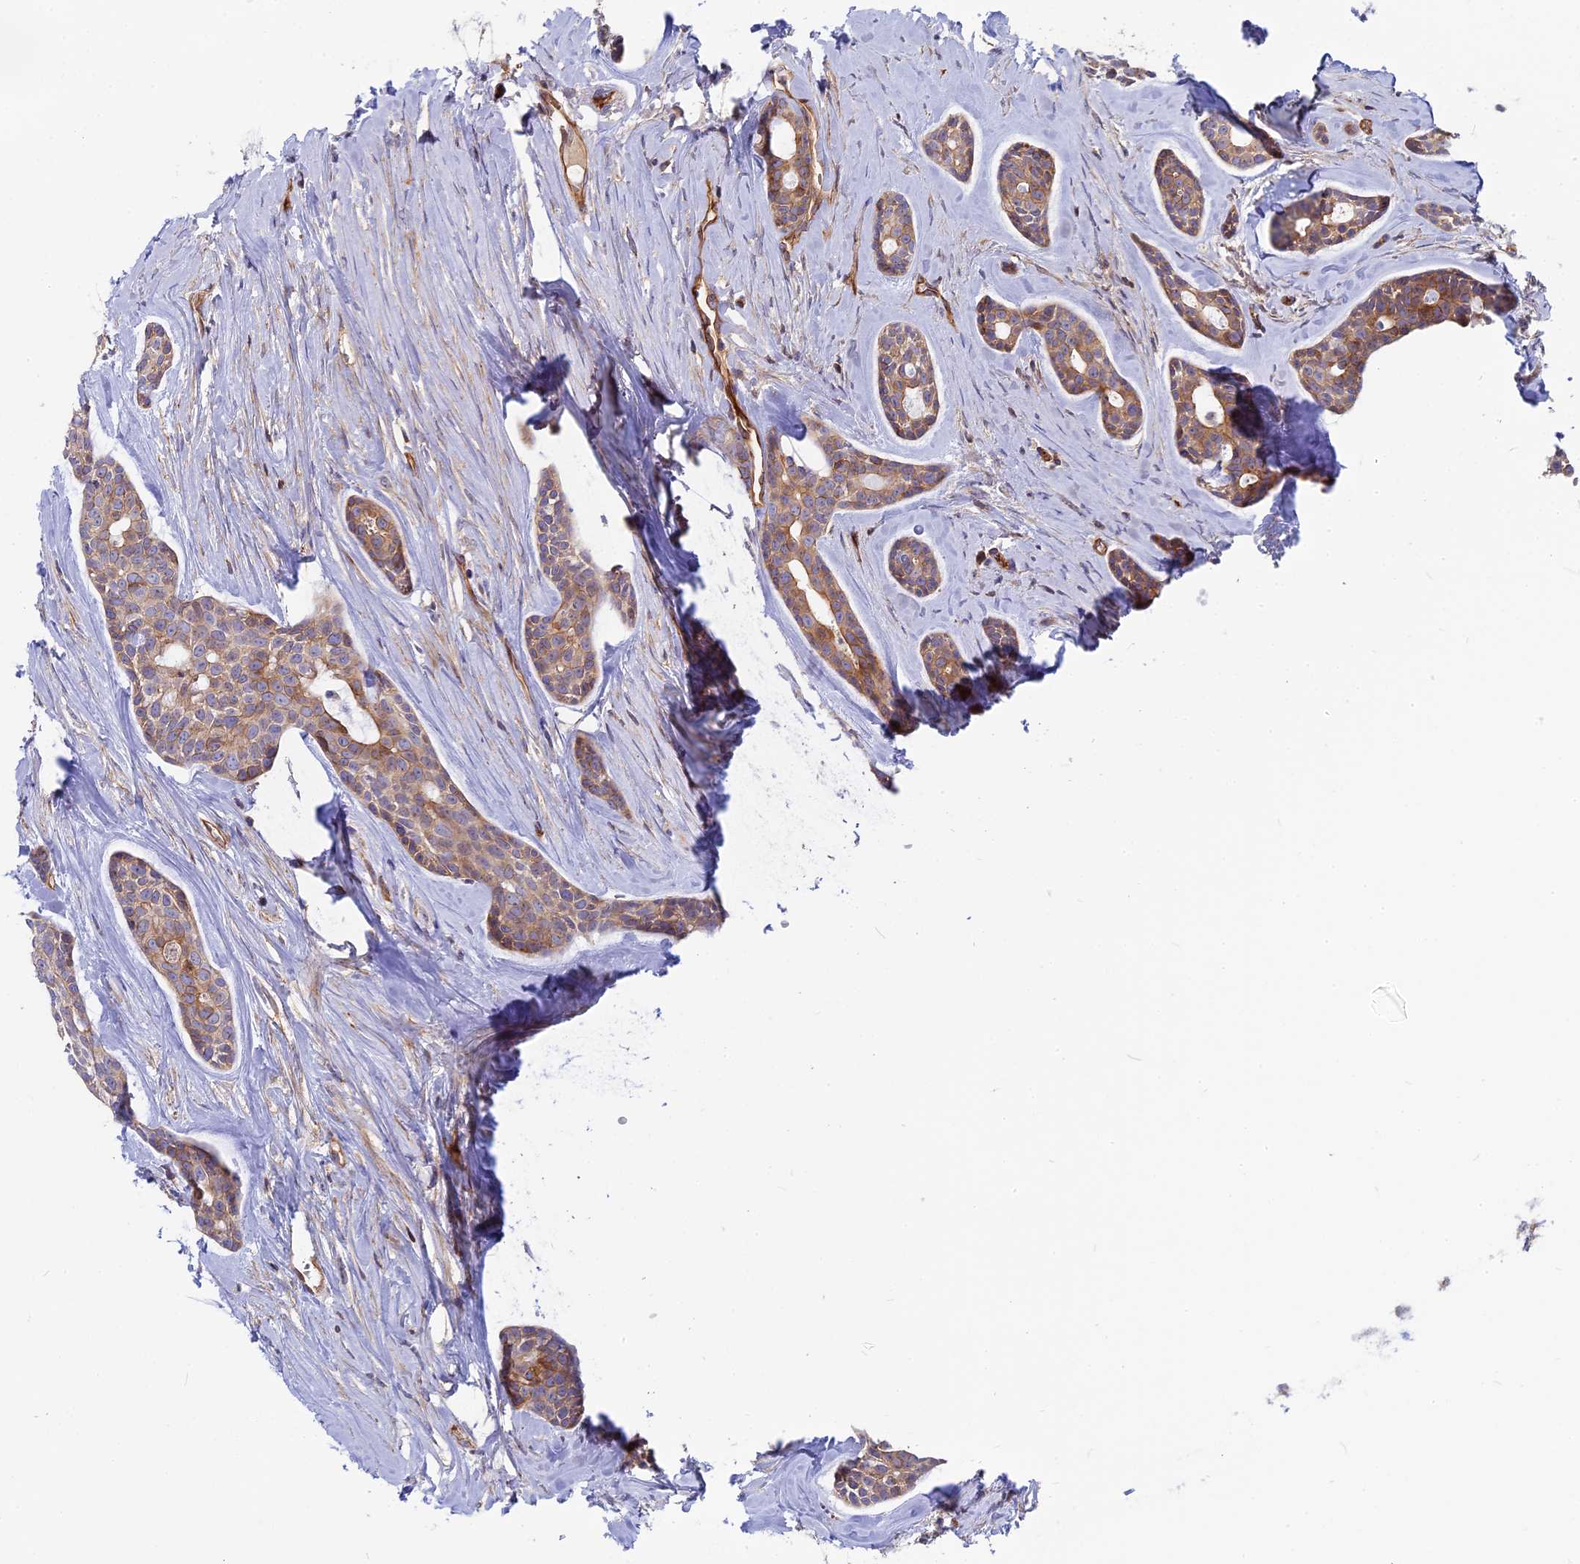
{"staining": {"intensity": "moderate", "quantity": ">75%", "location": "cytoplasmic/membranous"}, "tissue": "head and neck cancer", "cell_type": "Tumor cells", "image_type": "cancer", "snomed": [{"axis": "morphology", "description": "Adenocarcinoma, NOS"}, {"axis": "topography", "description": "Subcutis"}, {"axis": "topography", "description": "Head-Neck"}], "caption": "Immunohistochemistry image of neoplastic tissue: head and neck cancer stained using IHC displays medium levels of moderate protein expression localized specifically in the cytoplasmic/membranous of tumor cells, appearing as a cytoplasmic/membranous brown color.", "gene": "CNBD2", "patient": {"sex": "female", "age": 73}}